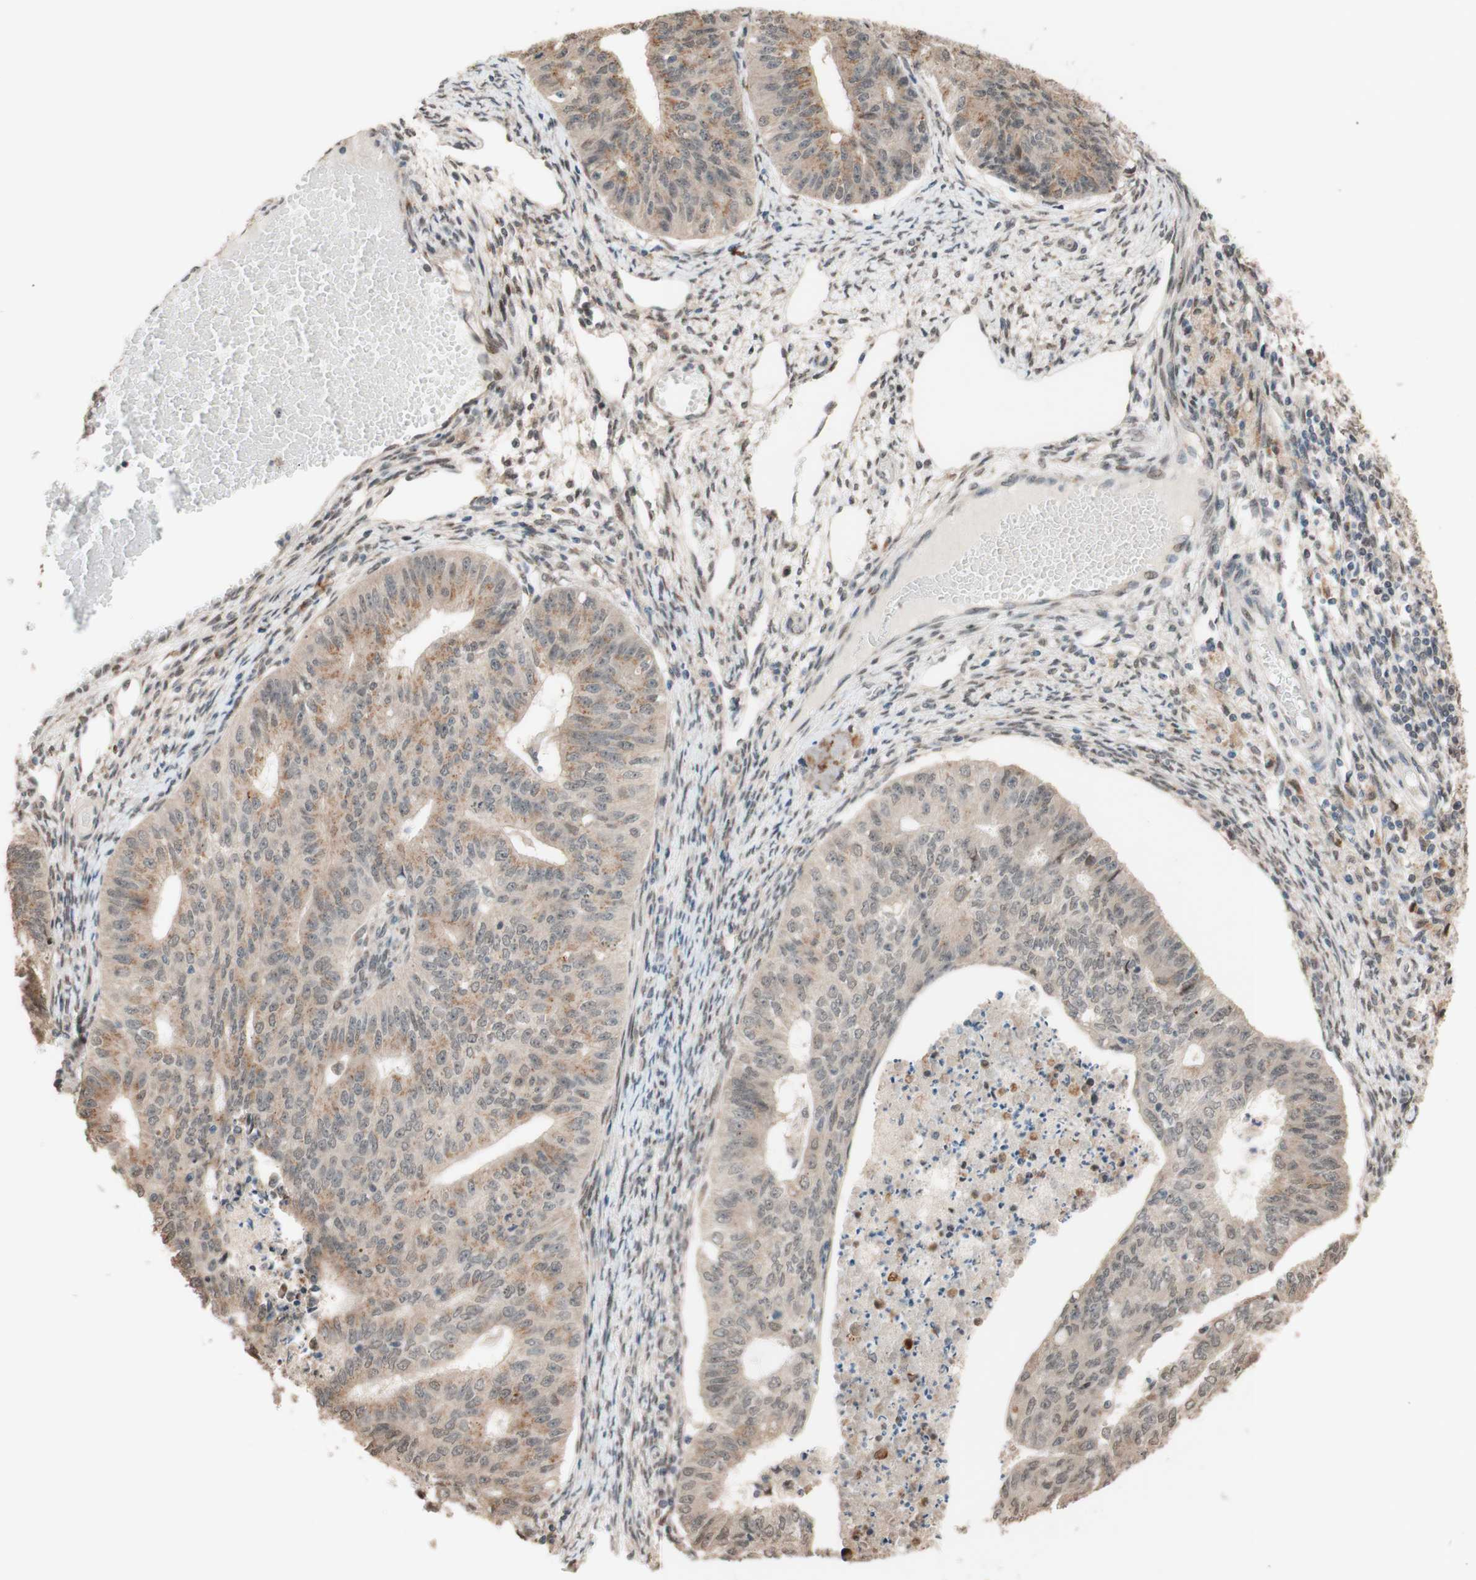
{"staining": {"intensity": "weak", "quantity": "25%-75%", "location": "cytoplasmic/membranous"}, "tissue": "endometrial cancer", "cell_type": "Tumor cells", "image_type": "cancer", "snomed": [{"axis": "morphology", "description": "Adenocarcinoma, NOS"}, {"axis": "topography", "description": "Endometrium"}], "caption": "There is low levels of weak cytoplasmic/membranous expression in tumor cells of endometrial cancer (adenocarcinoma), as demonstrated by immunohistochemical staining (brown color).", "gene": "CCNC", "patient": {"sex": "female", "age": 32}}